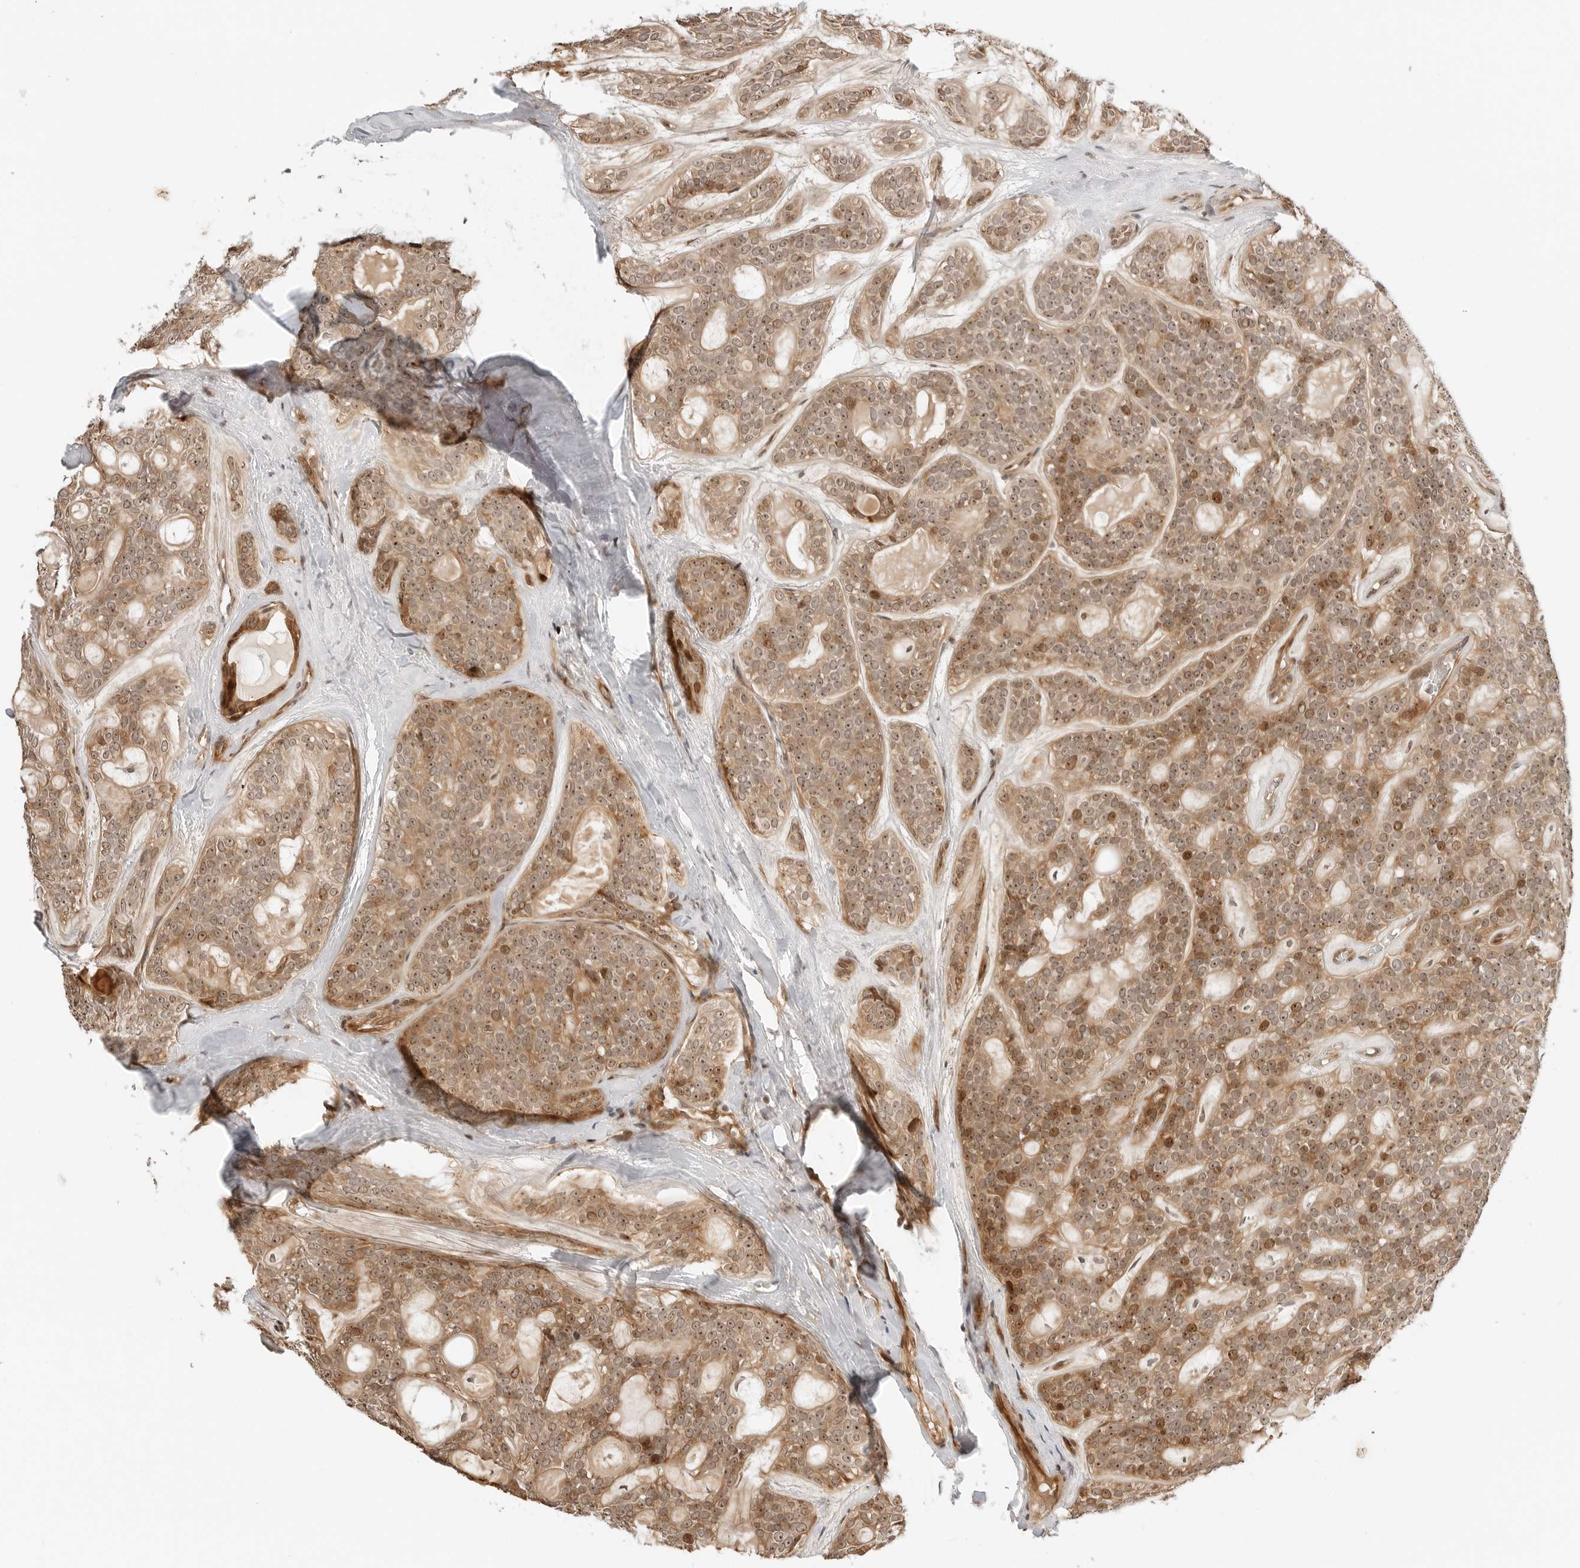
{"staining": {"intensity": "moderate", "quantity": ">75%", "location": "cytoplasmic/membranous,nuclear"}, "tissue": "head and neck cancer", "cell_type": "Tumor cells", "image_type": "cancer", "snomed": [{"axis": "morphology", "description": "Adenocarcinoma, NOS"}, {"axis": "topography", "description": "Head-Neck"}], "caption": "Adenocarcinoma (head and neck) stained with a protein marker reveals moderate staining in tumor cells.", "gene": "GEM", "patient": {"sex": "male", "age": 66}}